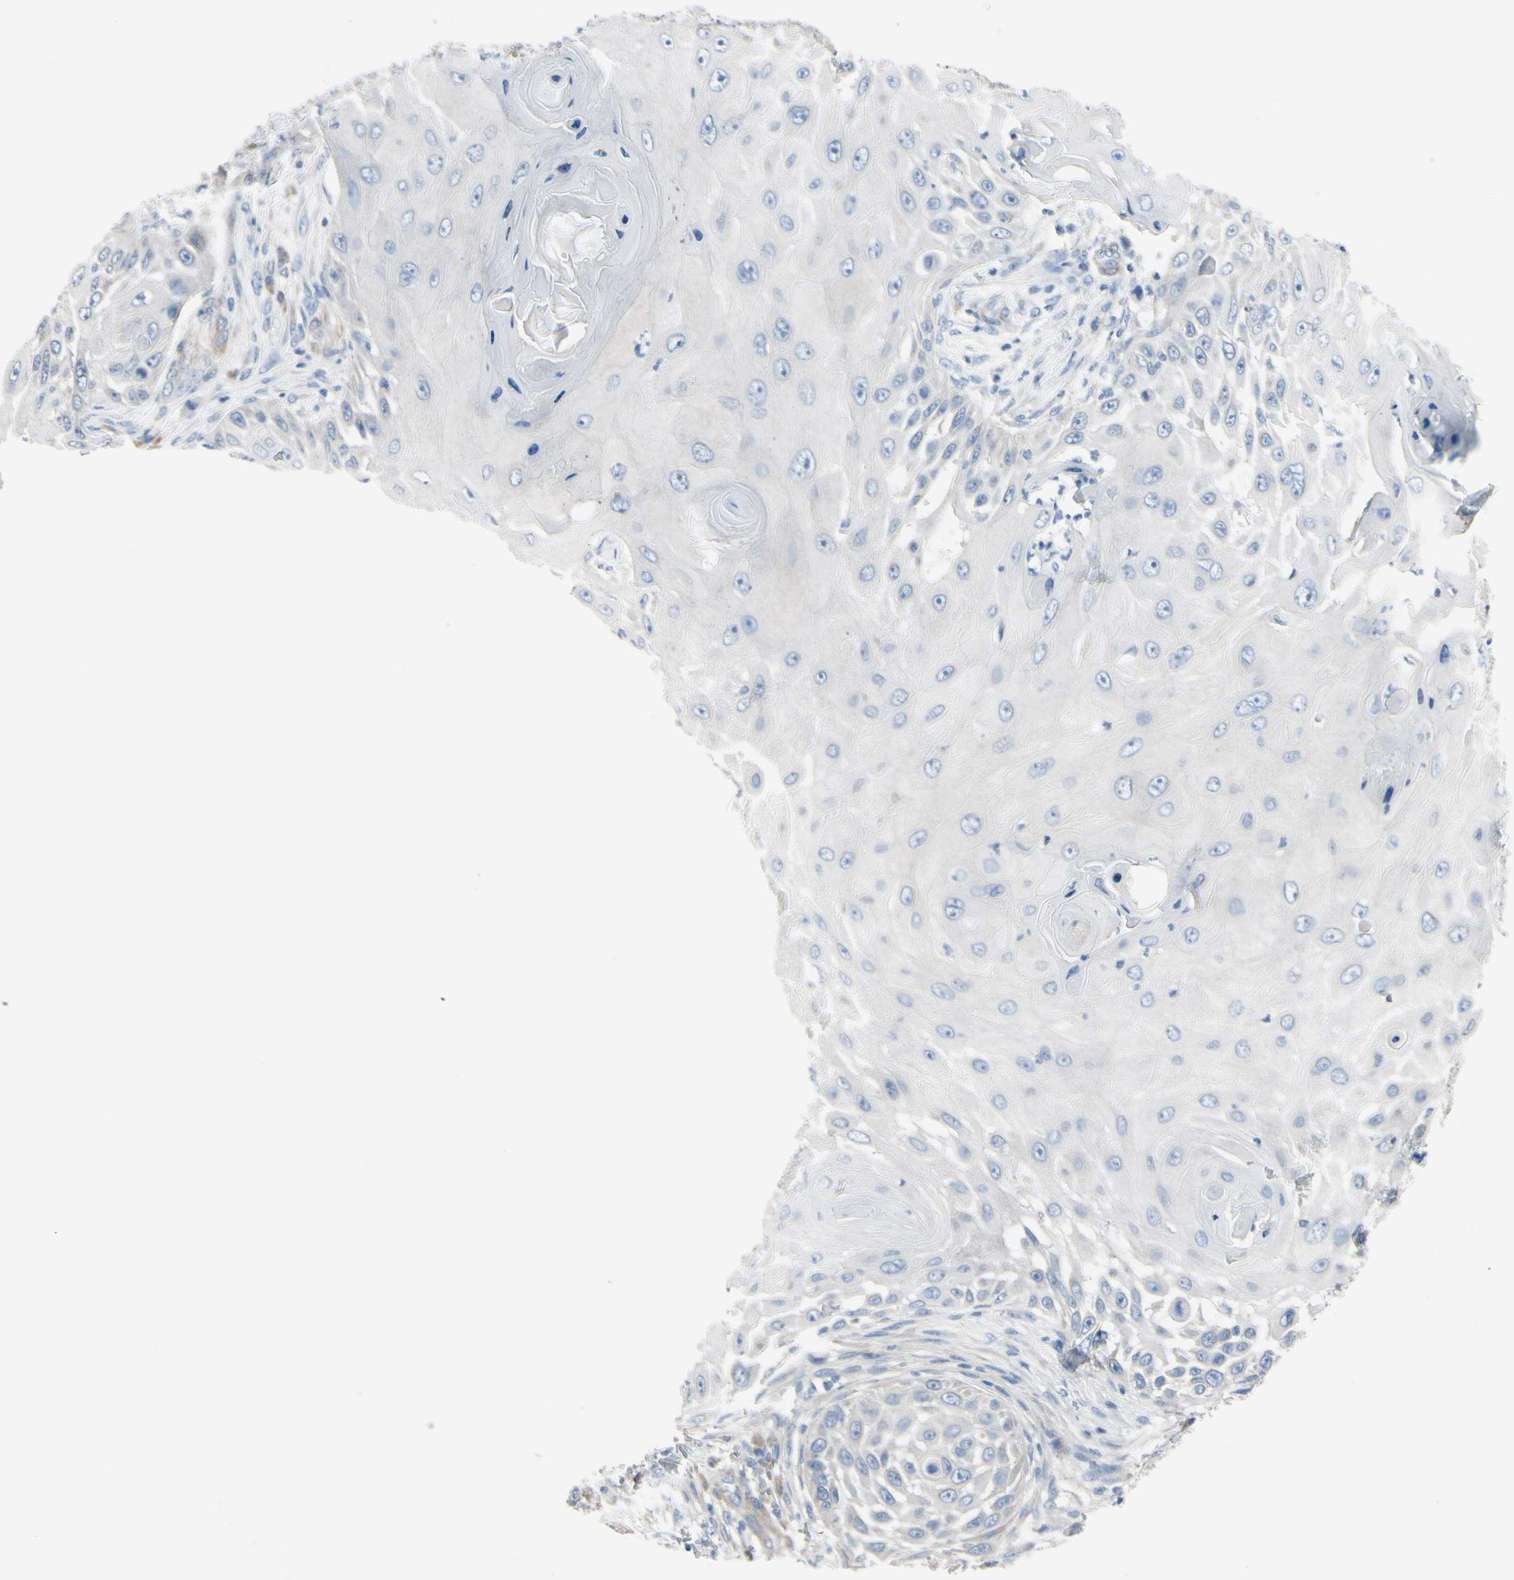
{"staining": {"intensity": "negative", "quantity": "none", "location": "none"}, "tissue": "skin cancer", "cell_type": "Tumor cells", "image_type": "cancer", "snomed": [{"axis": "morphology", "description": "Squamous cell carcinoma, NOS"}, {"axis": "topography", "description": "Skin"}], "caption": "A high-resolution image shows immunohistochemistry (IHC) staining of skin cancer, which demonstrates no significant staining in tumor cells.", "gene": "MAP2", "patient": {"sex": "female", "age": 44}}